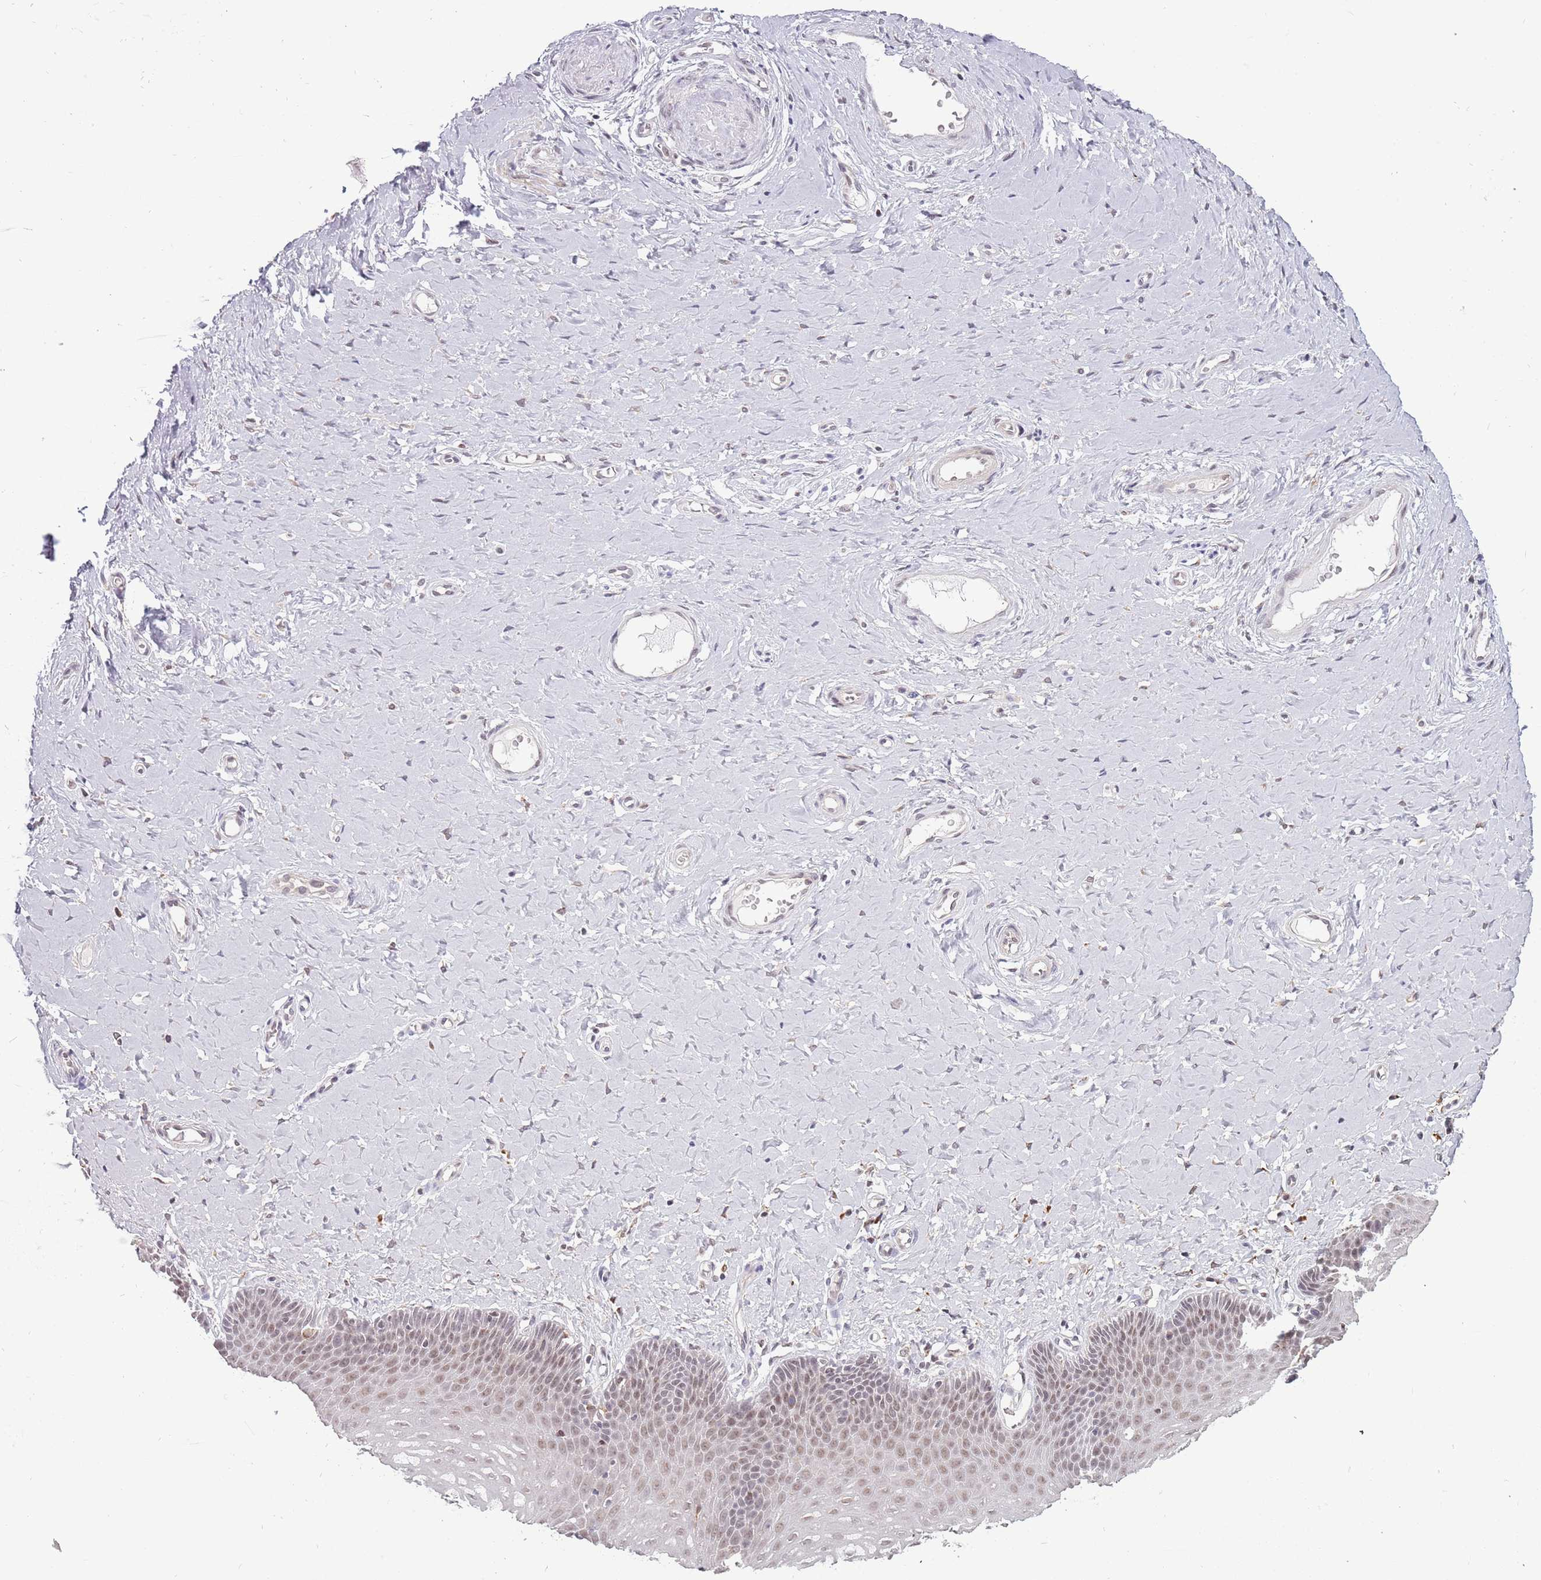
{"staining": {"intensity": "weak", "quantity": "25%-75%", "location": "nuclear"}, "tissue": "vagina", "cell_type": "Squamous epithelial cells", "image_type": "normal", "snomed": [{"axis": "morphology", "description": "Normal tissue, NOS"}, {"axis": "topography", "description": "Vagina"}], "caption": "Vagina stained with IHC exhibits weak nuclear expression in about 25%-75% of squamous epithelial cells.", "gene": "BARD1", "patient": {"sex": "female", "age": 65}}